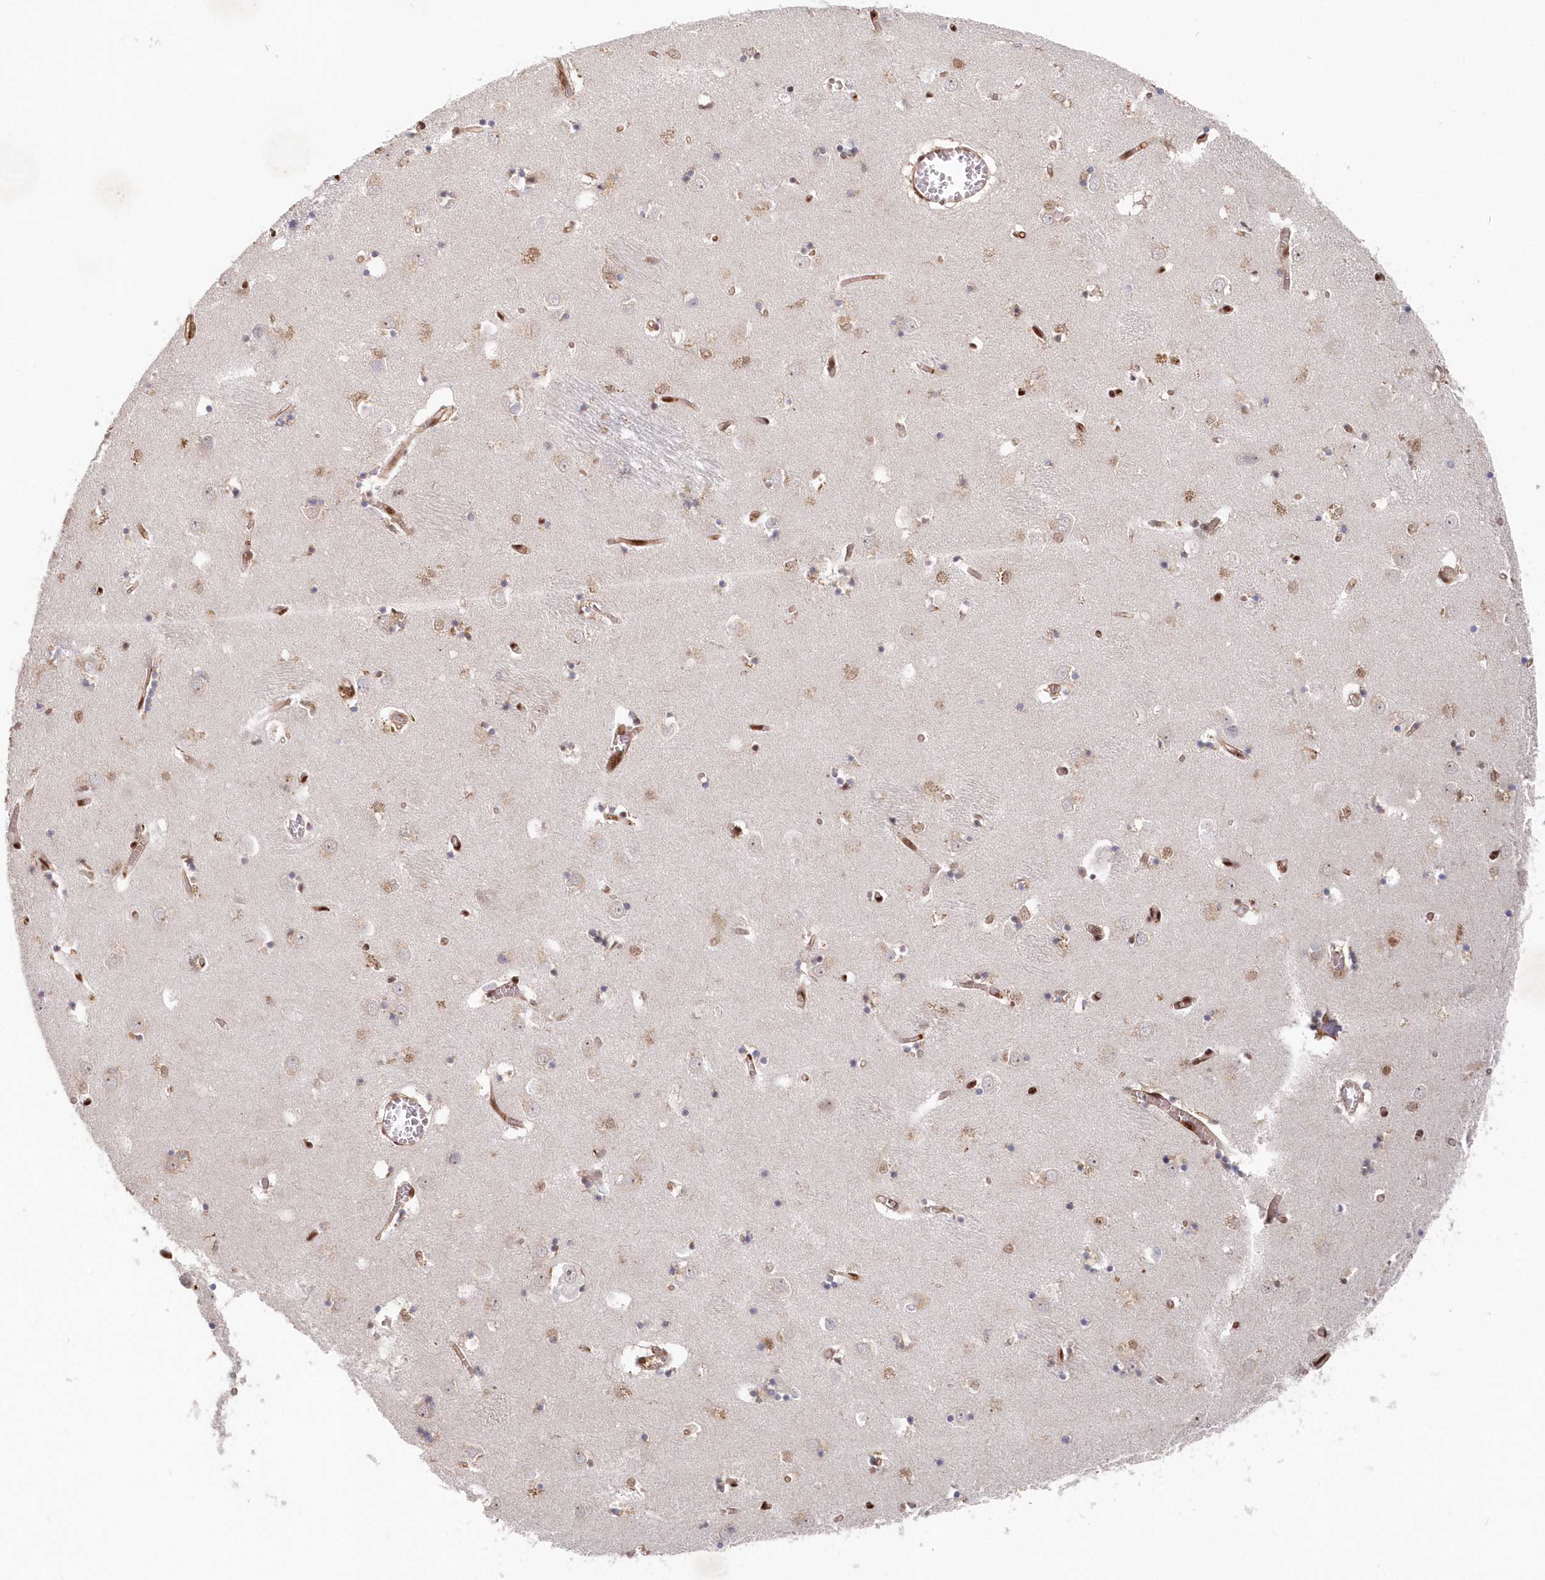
{"staining": {"intensity": "moderate", "quantity": ">75%", "location": "nuclear"}, "tissue": "caudate", "cell_type": "Glial cells", "image_type": "normal", "snomed": [{"axis": "morphology", "description": "Normal tissue, NOS"}, {"axis": "topography", "description": "Lateral ventricle wall"}], "caption": "IHC image of normal caudate: caudate stained using IHC demonstrates medium levels of moderate protein expression localized specifically in the nuclear of glial cells, appearing as a nuclear brown color.", "gene": "ABHD14B", "patient": {"sex": "male", "age": 70}}